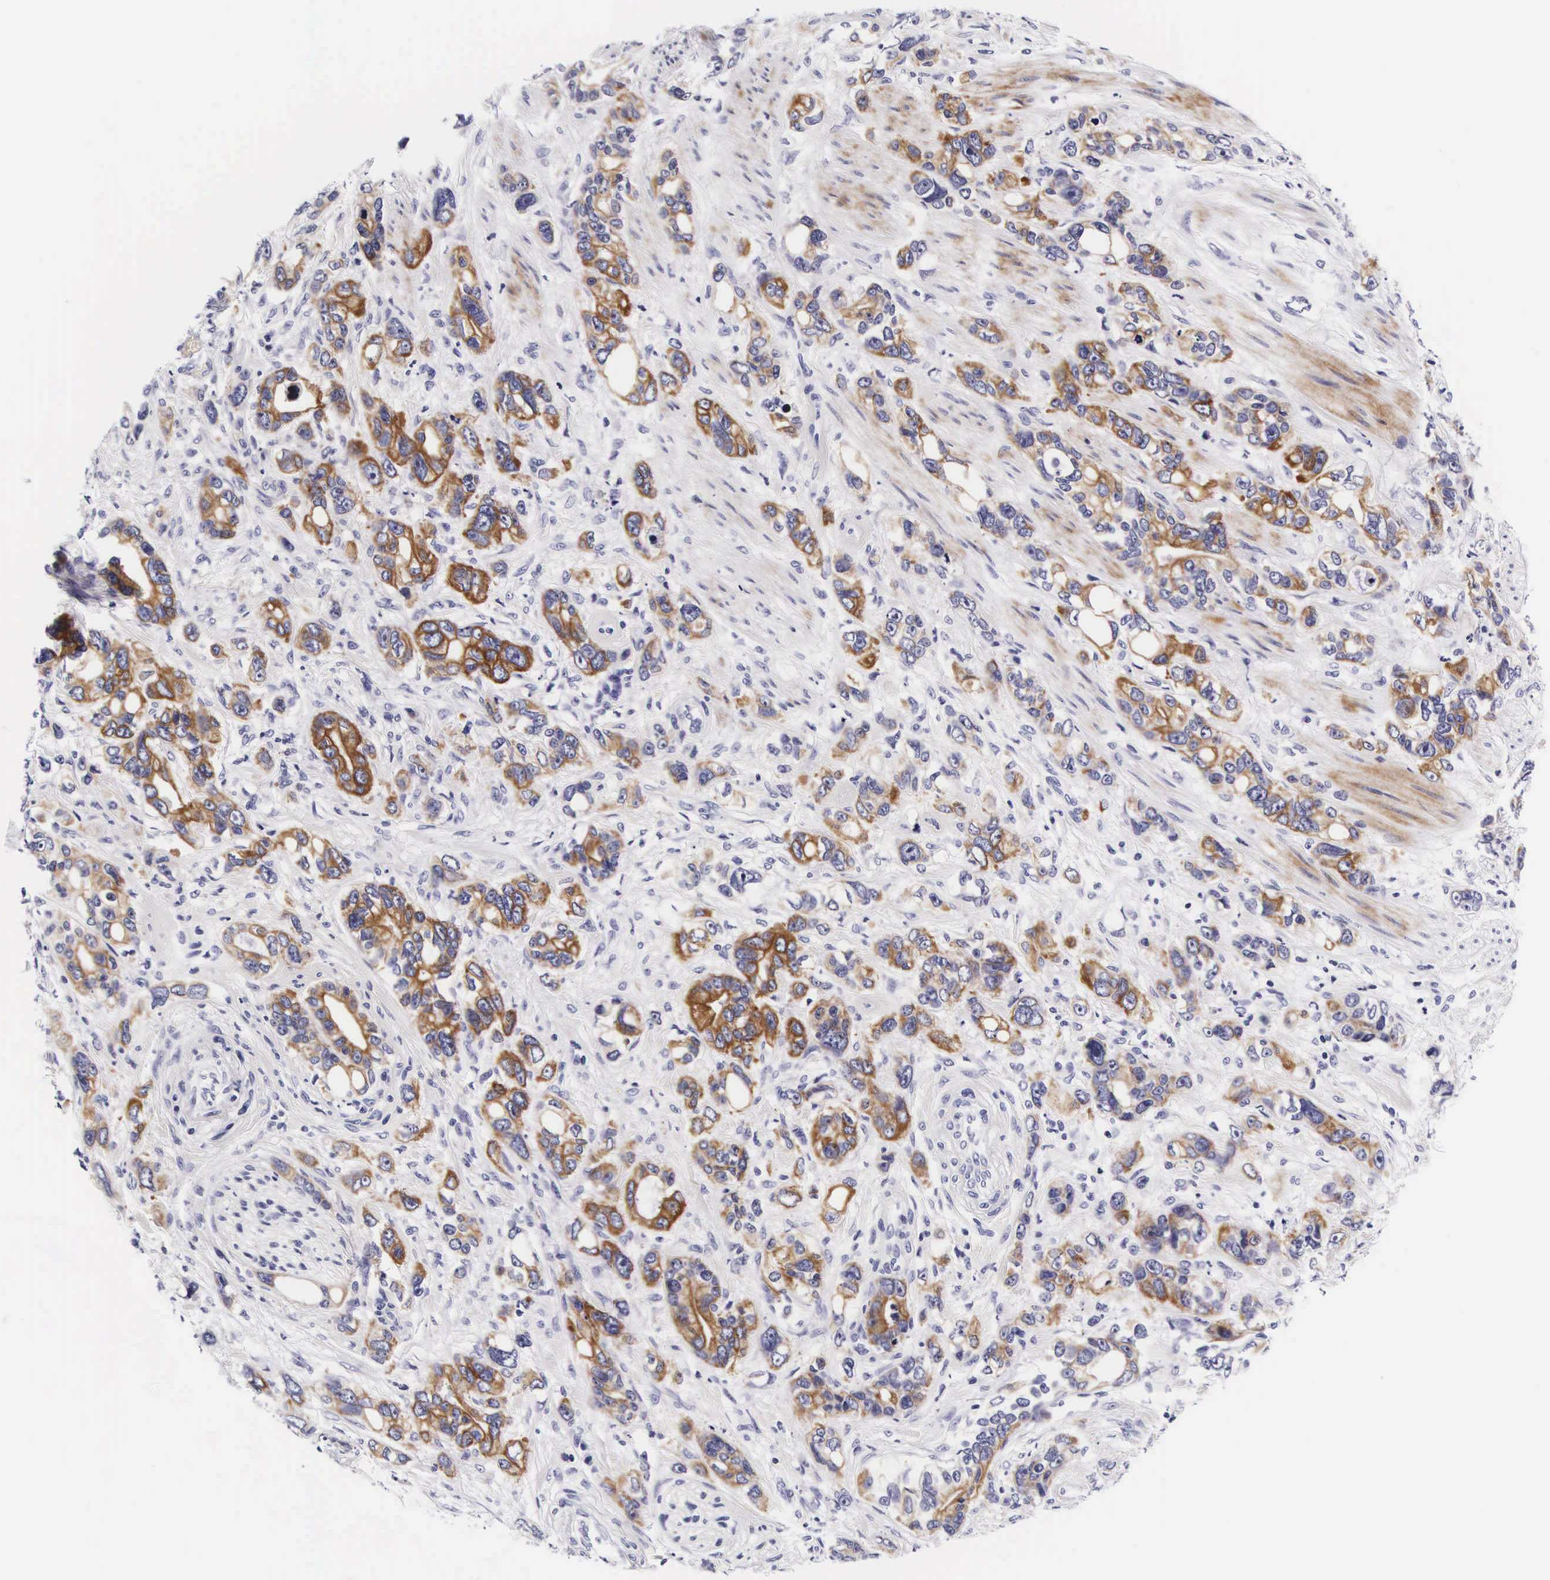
{"staining": {"intensity": "weak", "quantity": "25%-75%", "location": "cytoplasmic/membranous"}, "tissue": "stomach cancer", "cell_type": "Tumor cells", "image_type": "cancer", "snomed": [{"axis": "morphology", "description": "Adenocarcinoma, NOS"}, {"axis": "topography", "description": "Stomach, upper"}], "caption": "Human stomach cancer (adenocarcinoma) stained with a brown dye shows weak cytoplasmic/membranous positive expression in approximately 25%-75% of tumor cells.", "gene": "UPRT", "patient": {"sex": "male", "age": 47}}